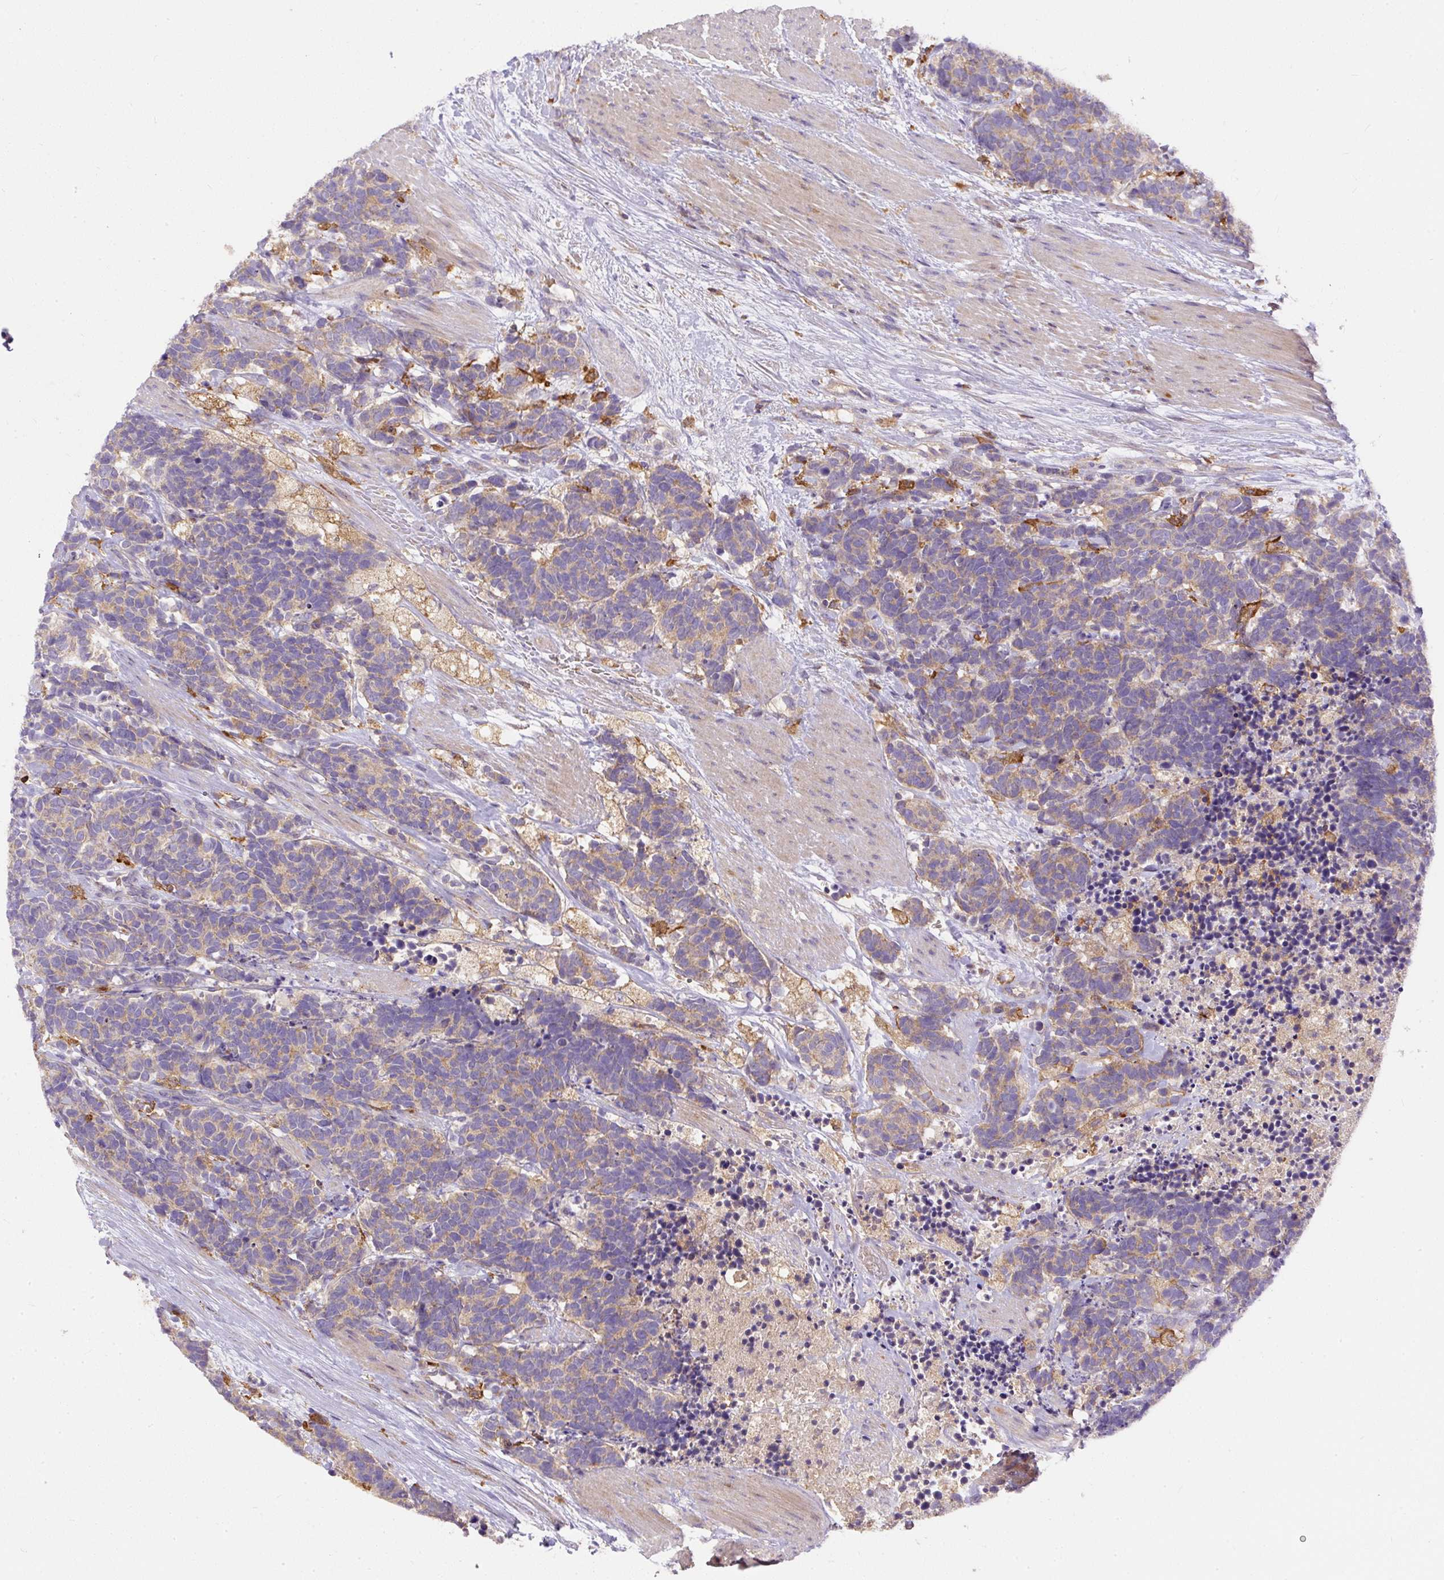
{"staining": {"intensity": "weak", "quantity": "<25%", "location": "cytoplasmic/membranous"}, "tissue": "carcinoid", "cell_type": "Tumor cells", "image_type": "cancer", "snomed": [{"axis": "morphology", "description": "Carcinoma, NOS"}, {"axis": "morphology", "description": "Carcinoid, malignant, NOS"}, {"axis": "topography", "description": "Prostate"}], "caption": "This micrograph is of carcinoid (malignant) stained with immunohistochemistry to label a protein in brown with the nuclei are counter-stained blue. There is no staining in tumor cells.", "gene": "DAPK1", "patient": {"sex": "male", "age": 57}}